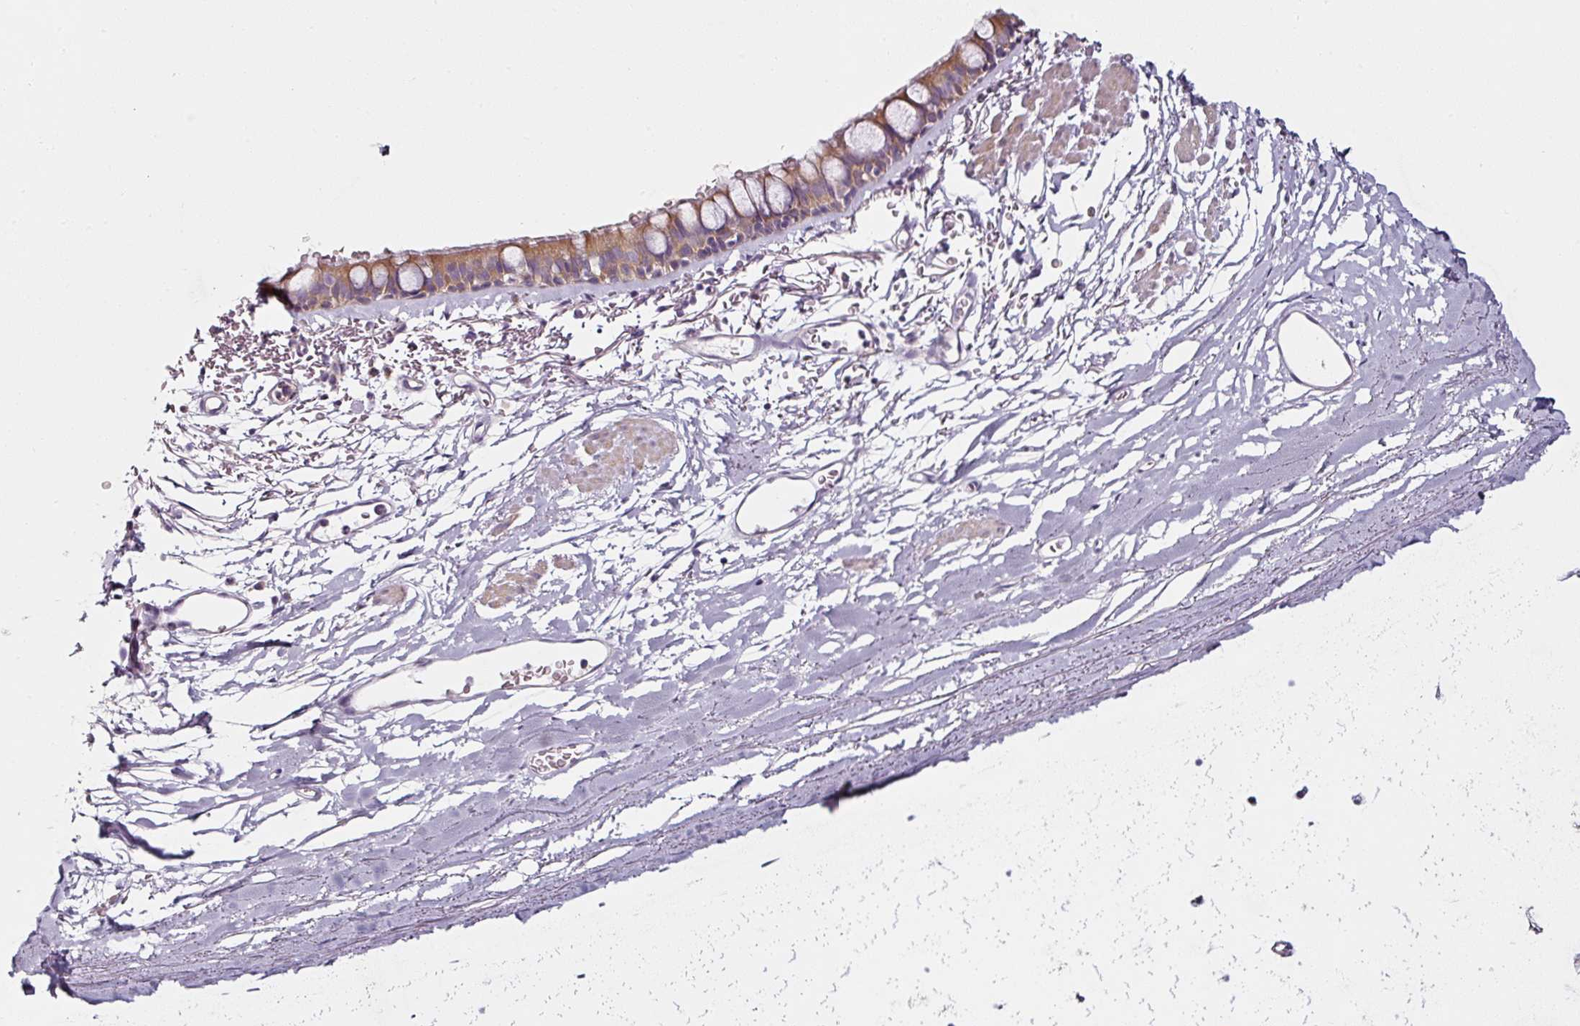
{"staining": {"intensity": "moderate", "quantity": "25%-75%", "location": "cytoplasmic/membranous"}, "tissue": "bronchus", "cell_type": "Respiratory epithelial cells", "image_type": "normal", "snomed": [{"axis": "morphology", "description": "Normal tissue, NOS"}, {"axis": "topography", "description": "Bronchus"}], "caption": "A histopathology image of bronchus stained for a protein displays moderate cytoplasmic/membranous brown staining in respiratory epithelial cells.", "gene": "CAP2", "patient": {"sex": "male", "age": 67}}